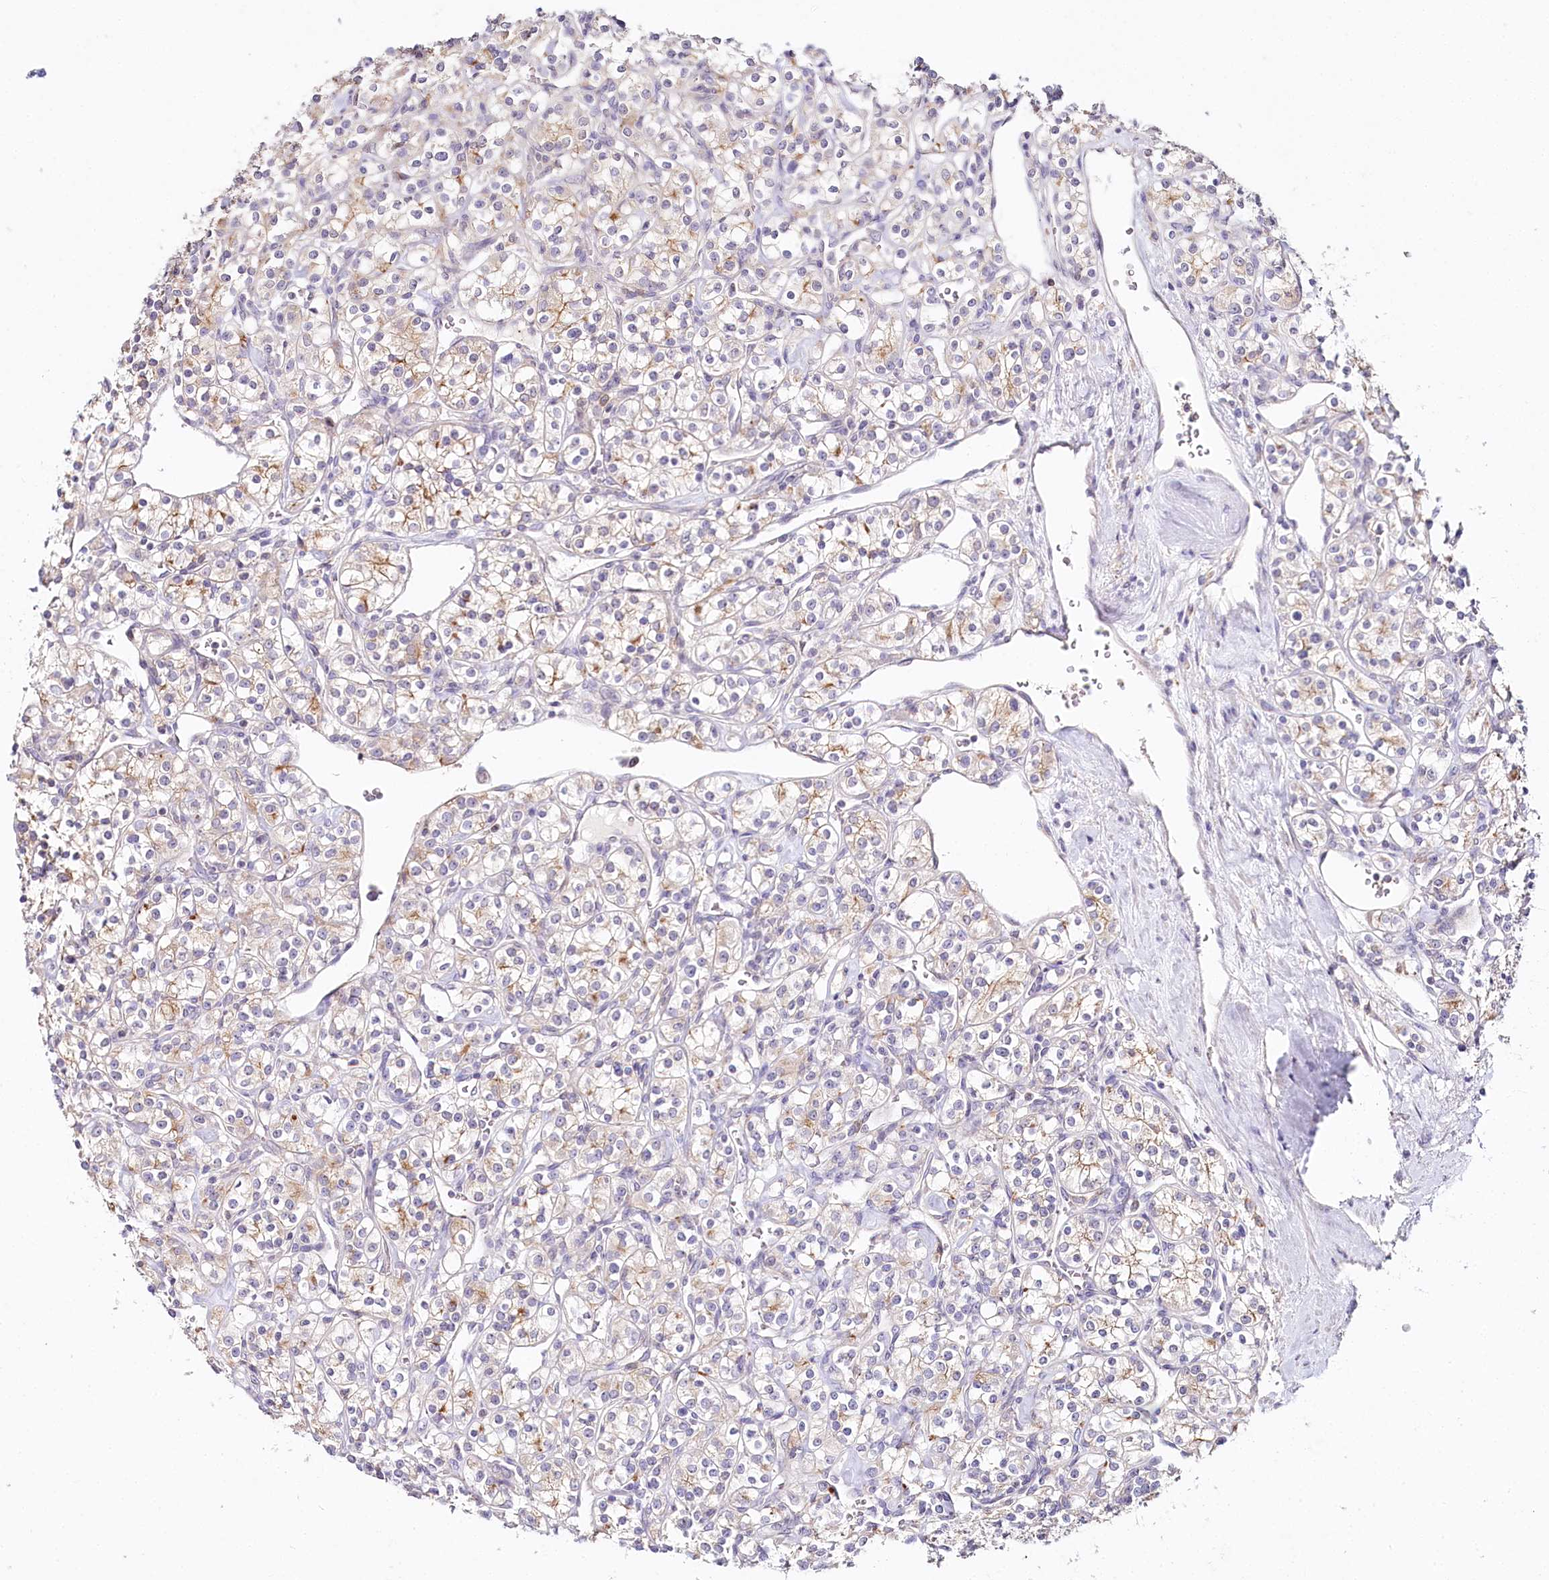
{"staining": {"intensity": "negative", "quantity": "none", "location": "none"}, "tissue": "renal cancer", "cell_type": "Tumor cells", "image_type": "cancer", "snomed": [{"axis": "morphology", "description": "Adenocarcinoma, NOS"}, {"axis": "topography", "description": "Kidney"}], "caption": "The micrograph shows no significant positivity in tumor cells of renal cancer.", "gene": "DAPK1", "patient": {"sex": "male", "age": 77}}